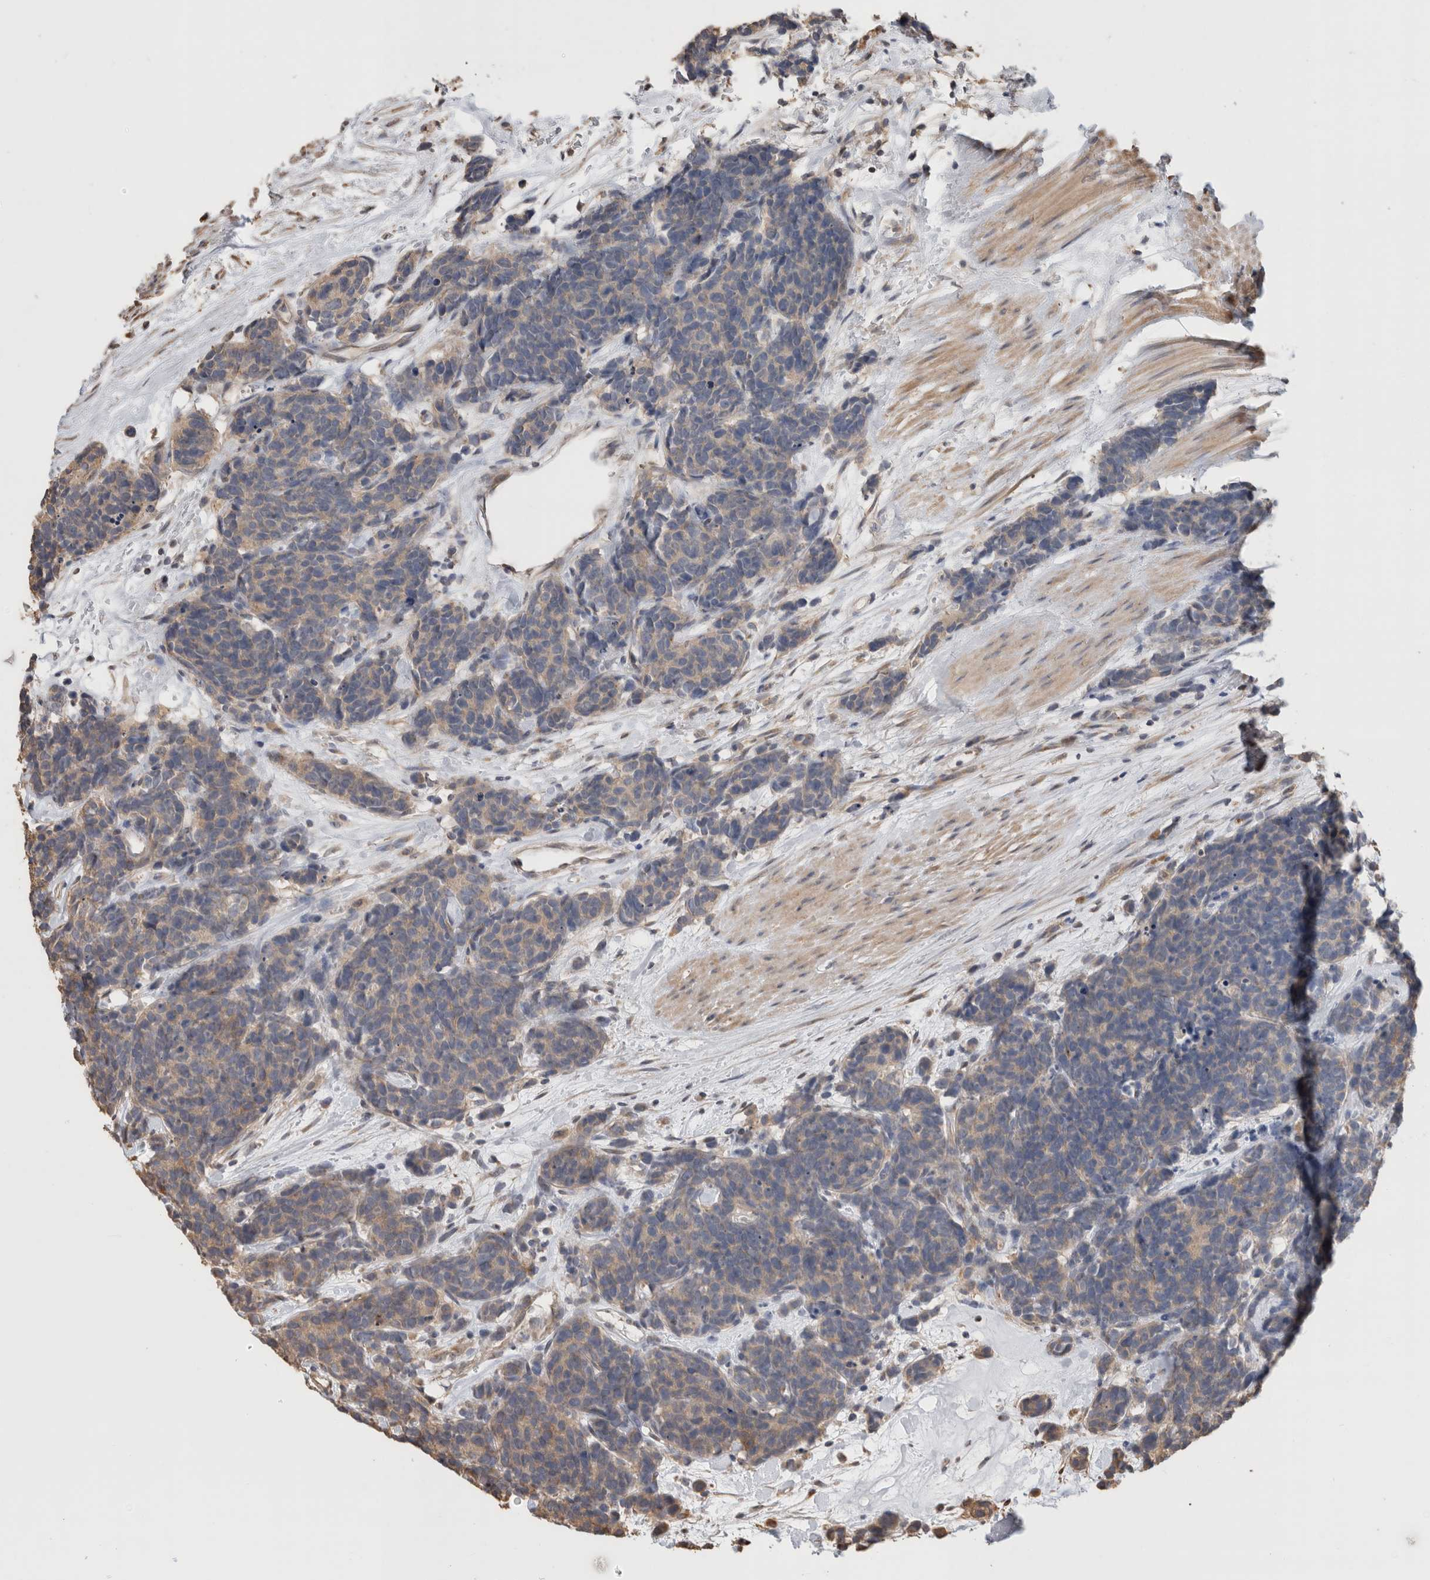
{"staining": {"intensity": "weak", "quantity": "25%-75%", "location": "cytoplasmic/membranous"}, "tissue": "carcinoid", "cell_type": "Tumor cells", "image_type": "cancer", "snomed": [{"axis": "morphology", "description": "Carcinoma, NOS"}, {"axis": "morphology", "description": "Carcinoid, malignant, NOS"}, {"axis": "topography", "description": "Urinary bladder"}], "caption": "Immunohistochemical staining of human carcinoid reveals low levels of weak cytoplasmic/membranous protein expression in about 25%-75% of tumor cells.", "gene": "CLIP1", "patient": {"sex": "male", "age": 57}}